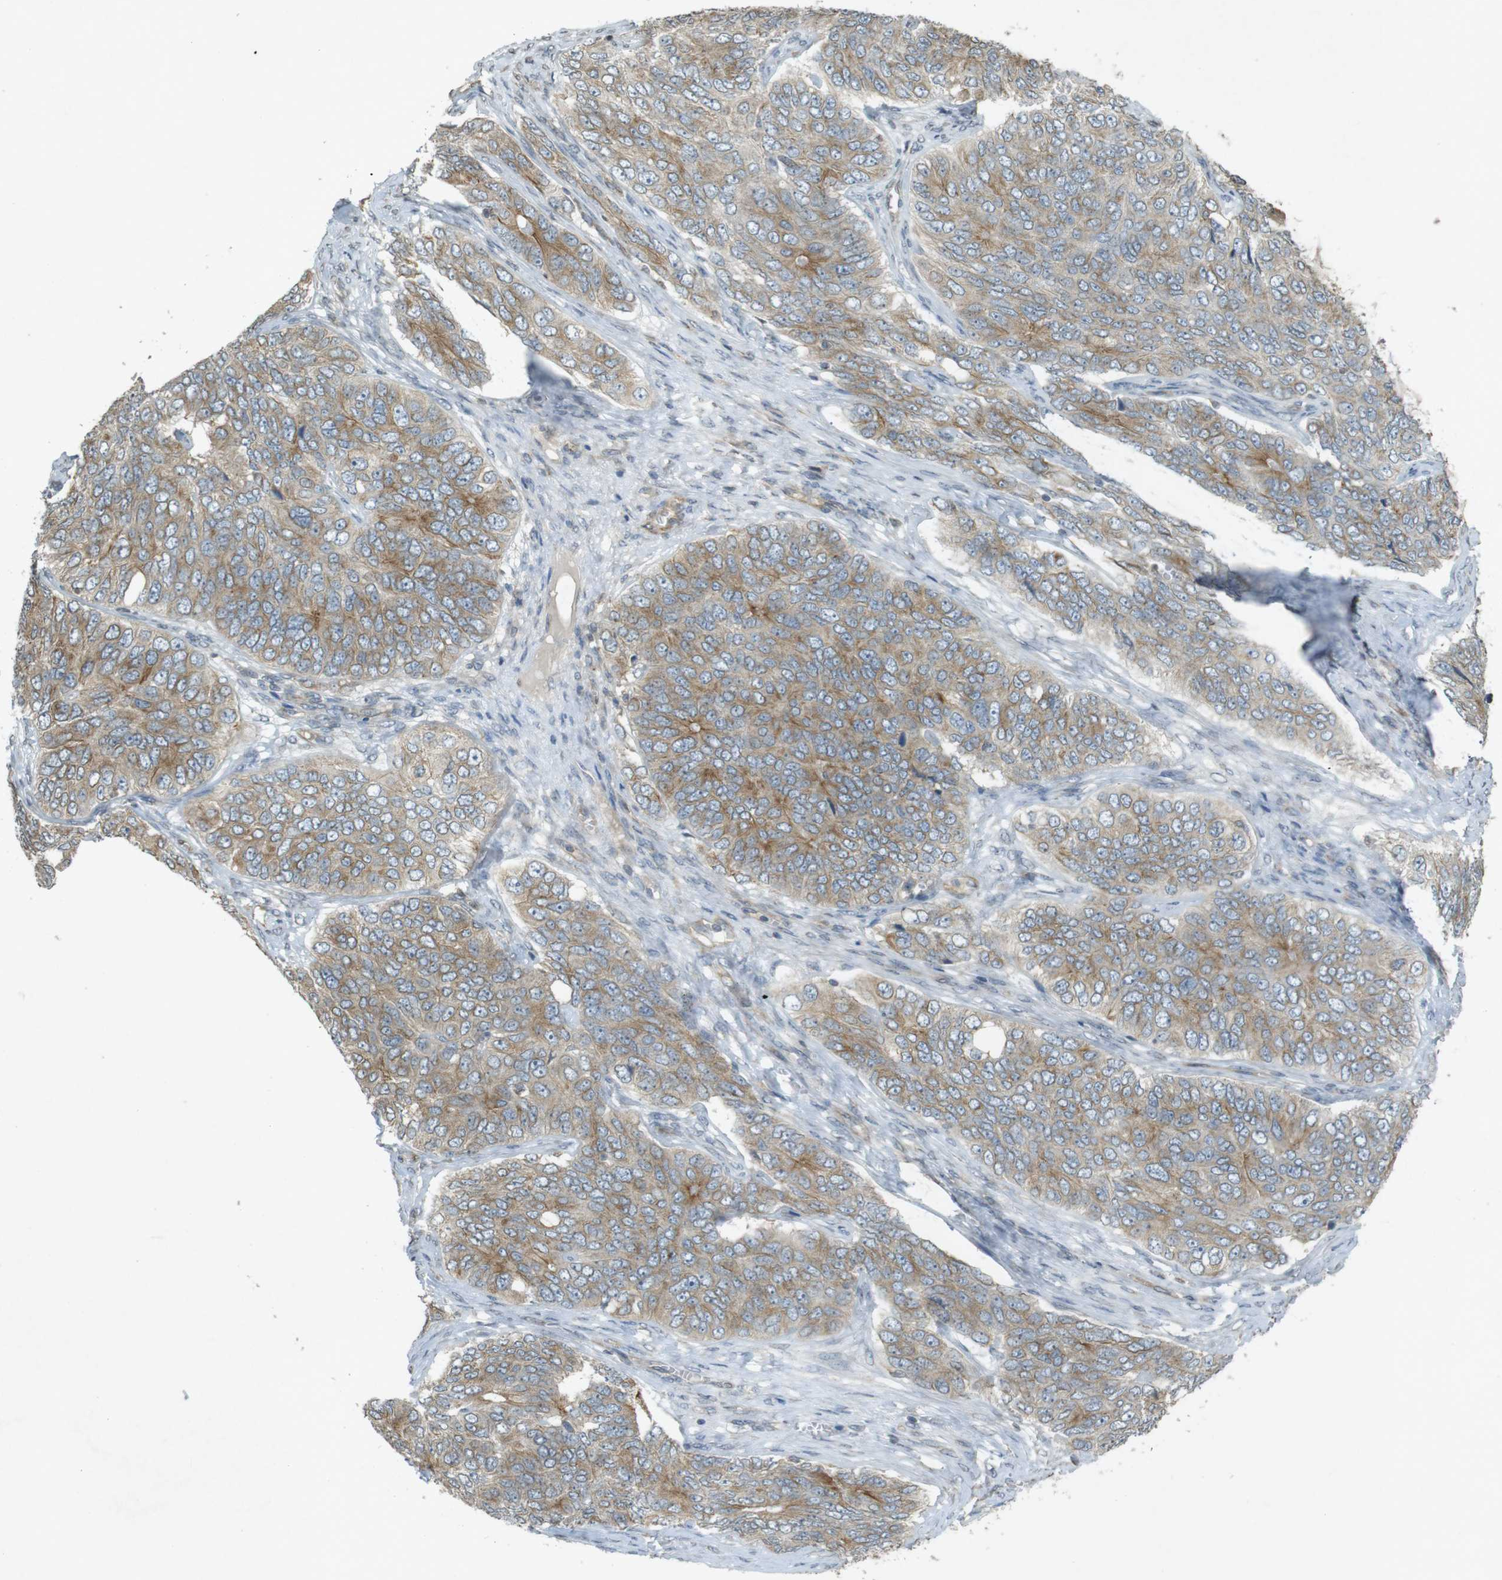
{"staining": {"intensity": "moderate", "quantity": ">75%", "location": "cytoplasmic/membranous"}, "tissue": "ovarian cancer", "cell_type": "Tumor cells", "image_type": "cancer", "snomed": [{"axis": "morphology", "description": "Carcinoma, endometroid"}, {"axis": "topography", "description": "Ovary"}], "caption": "About >75% of tumor cells in endometroid carcinoma (ovarian) demonstrate moderate cytoplasmic/membranous protein expression as visualized by brown immunohistochemical staining.", "gene": "KIF5B", "patient": {"sex": "female", "age": 51}}